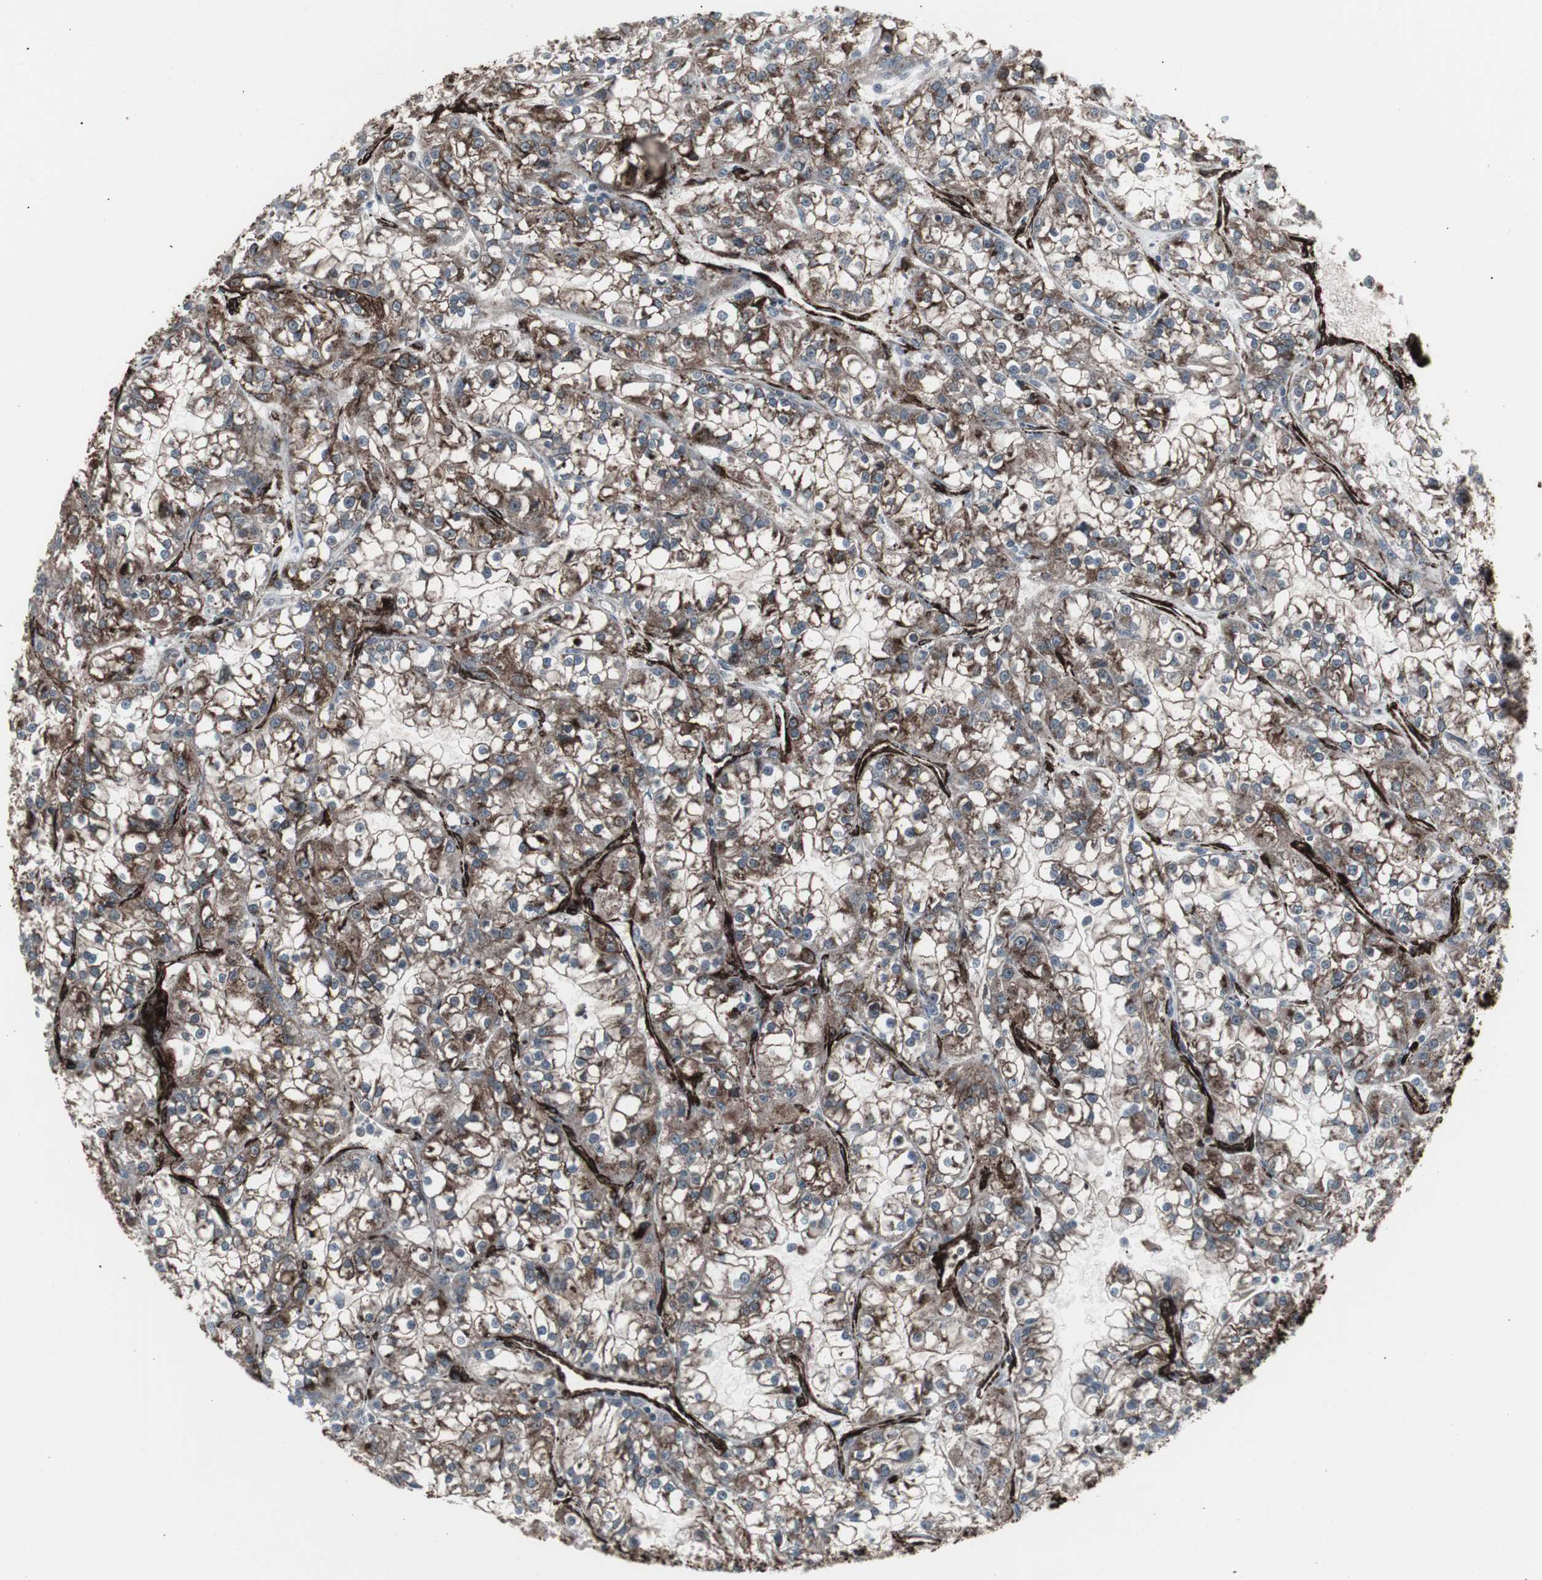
{"staining": {"intensity": "moderate", "quantity": "25%-75%", "location": "cytoplasmic/membranous"}, "tissue": "renal cancer", "cell_type": "Tumor cells", "image_type": "cancer", "snomed": [{"axis": "morphology", "description": "Adenocarcinoma, NOS"}, {"axis": "topography", "description": "Kidney"}], "caption": "Brown immunohistochemical staining in renal cancer displays moderate cytoplasmic/membranous expression in approximately 25%-75% of tumor cells.", "gene": "PDGFA", "patient": {"sex": "female", "age": 52}}